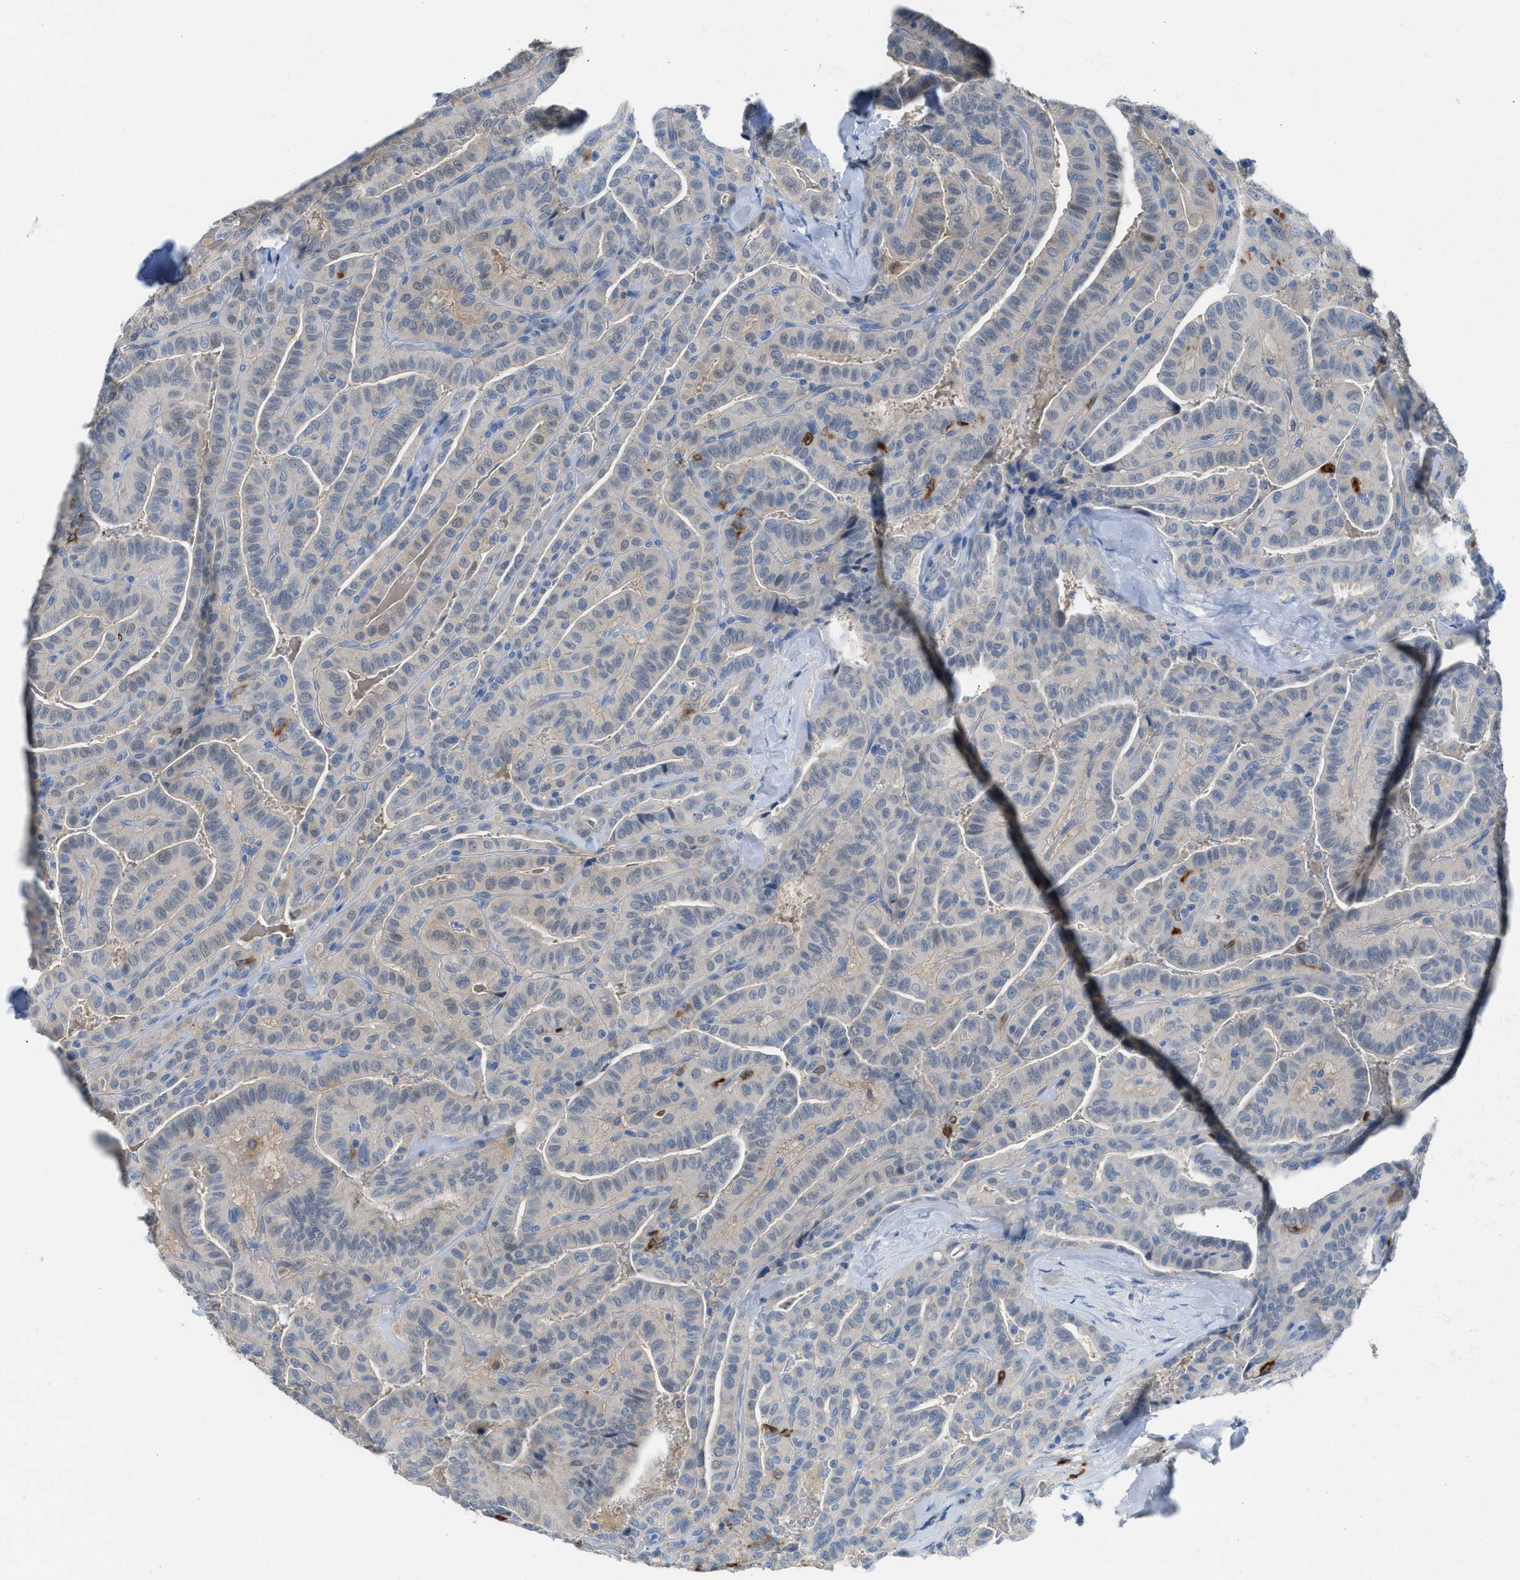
{"staining": {"intensity": "negative", "quantity": "none", "location": "none"}, "tissue": "thyroid cancer", "cell_type": "Tumor cells", "image_type": "cancer", "snomed": [{"axis": "morphology", "description": "Papillary adenocarcinoma, NOS"}, {"axis": "topography", "description": "Thyroid gland"}], "caption": "Tumor cells show no significant protein staining in thyroid cancer (papillary adenocarcinoma).", "gene": "CLEC10A", "patient": {"sex": "male", "age": 77}}